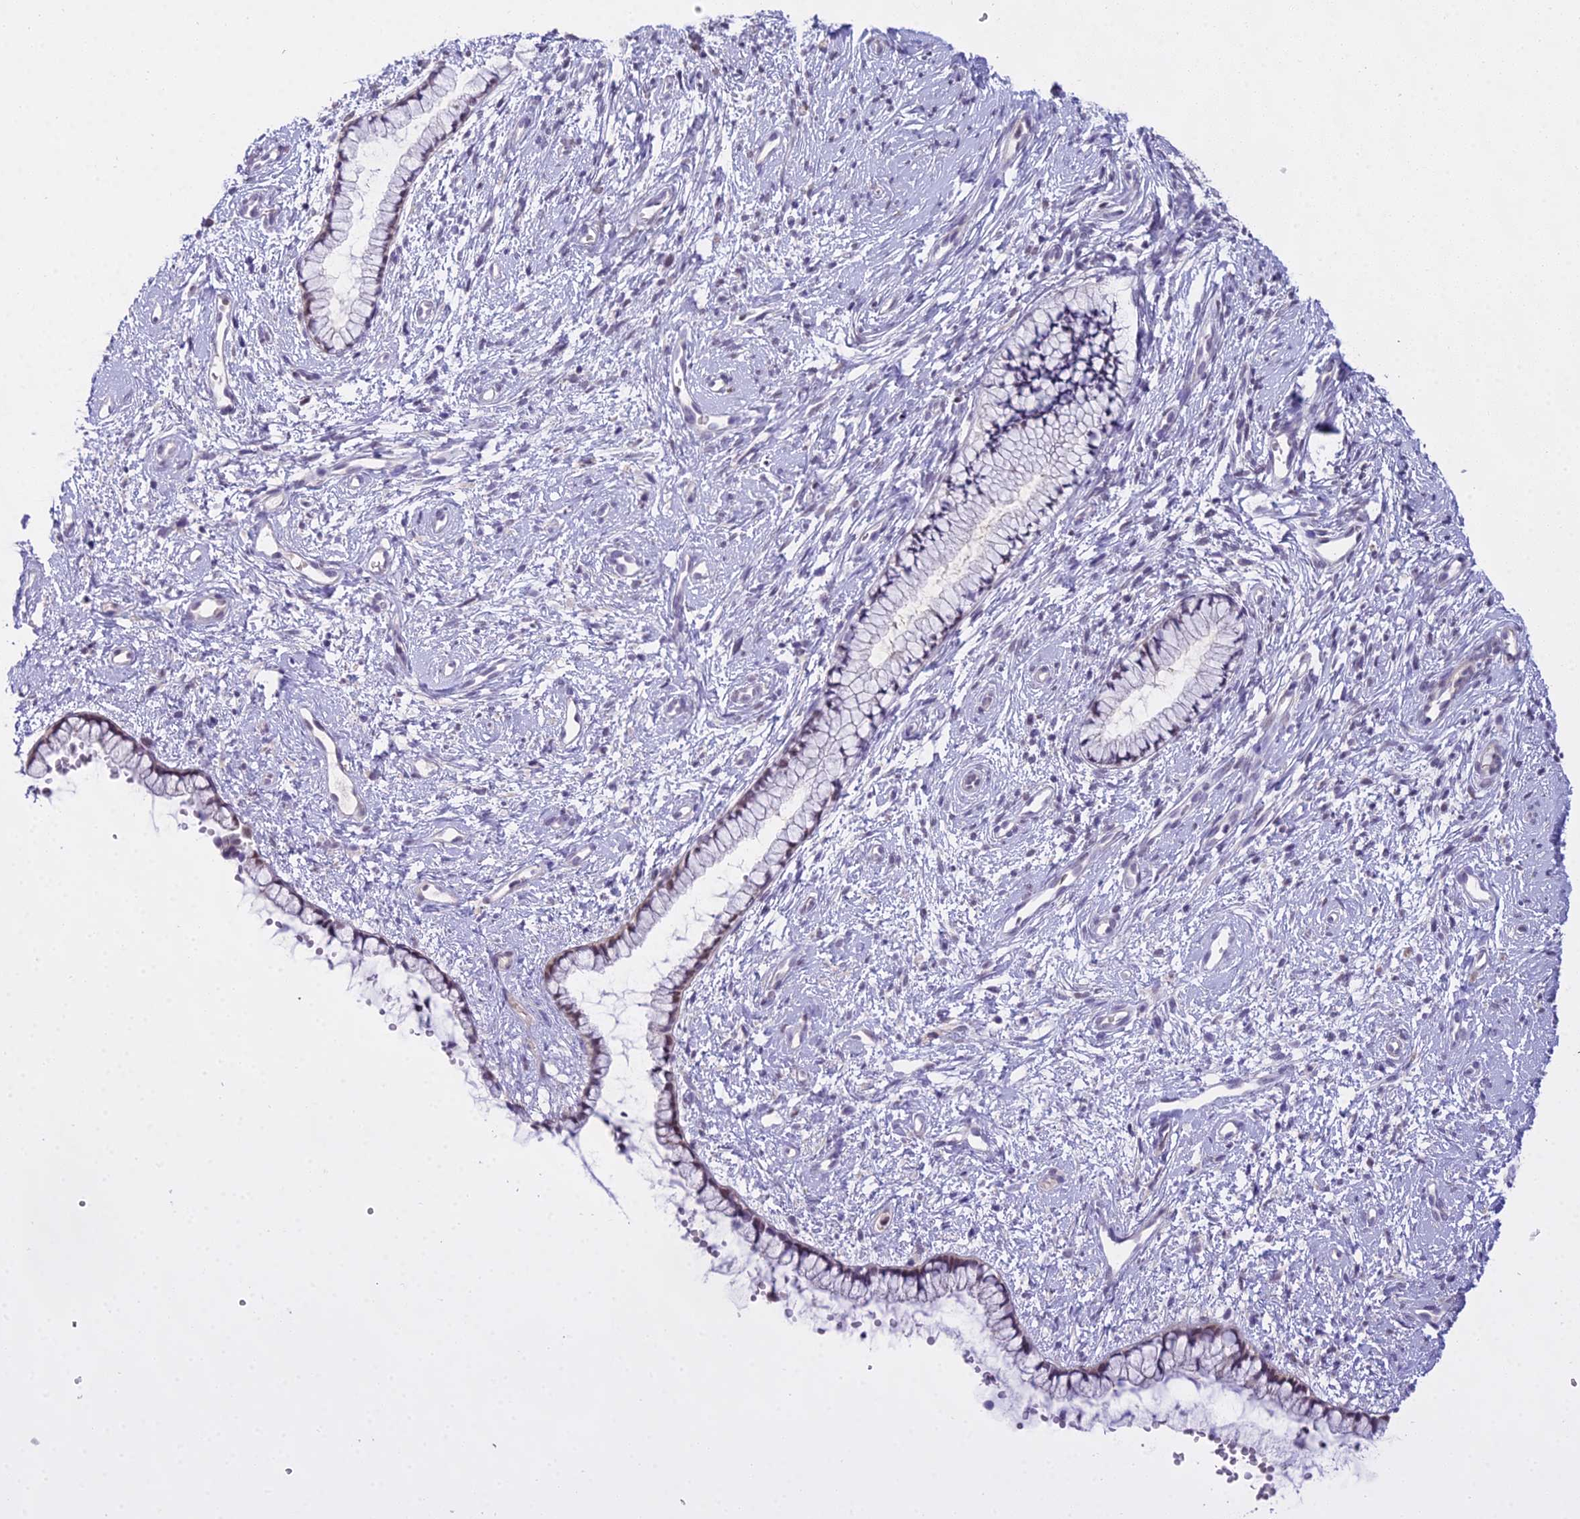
{"staining": {"intensity": "weak", "quantity": "<25%", "location": "nuclear"}, "tissue": "cervix", "cell_type": "Glandular cells", "image_type": "normal", "snomed": [{"axis": "morphology", "description": "Normal tissue, NOS"}, {"axis": "topography", "description": "Cervix"}], "caption": "Cervix was stained to show a protein in brown. There is no significant expression in glandular cells. Nuclei are stained in blue.", "gene": "MAT2A", "patient": {"sex": "female", "age": 57}}